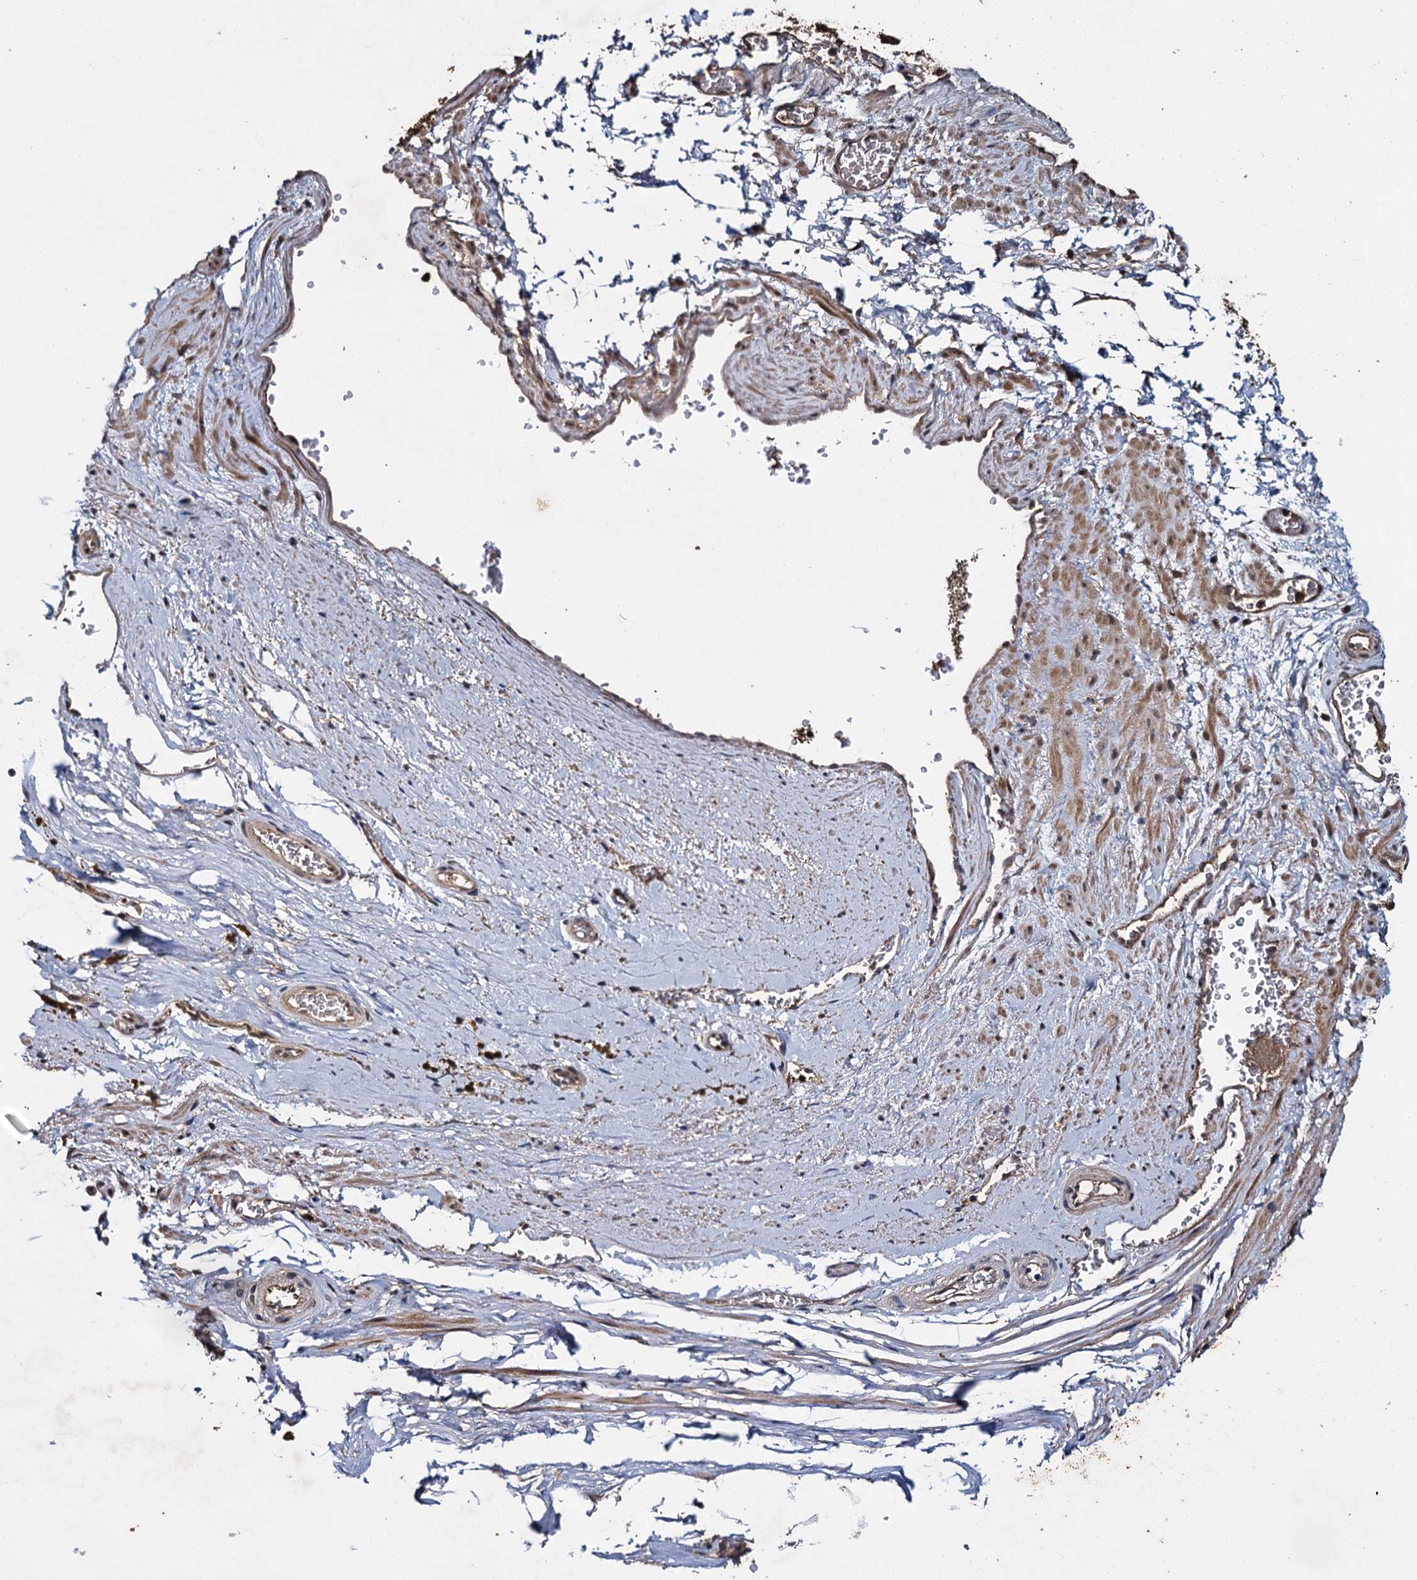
{"staining": {"intensity": "moderate", "quantity": ">75%", "location": "cytoplasmic/membranous,nuclear"}, "tissue": "adipose tissue", "cell_type": "Adipocytes", "image_type": "normal", "snomed": [{"axis": "morphology", "description": "Normal tissue, NOS"}, {"axis": "morphology", "description": "Adenocarcinoma, Low grade"}, {"axis": "topography", "description": "Prostate"}, {"axis": "topography", "description": "Peripheral nerve tissue"}], "caption": "About >75% of adipocytes in normal human adipose tissue display moderate cytoplasmic/membranous,nuclear protein positivity as visualized by brown immunohistochemical staining.", "gene": "SLC46A3", "patient": {"sex": "male", "age": 63}}